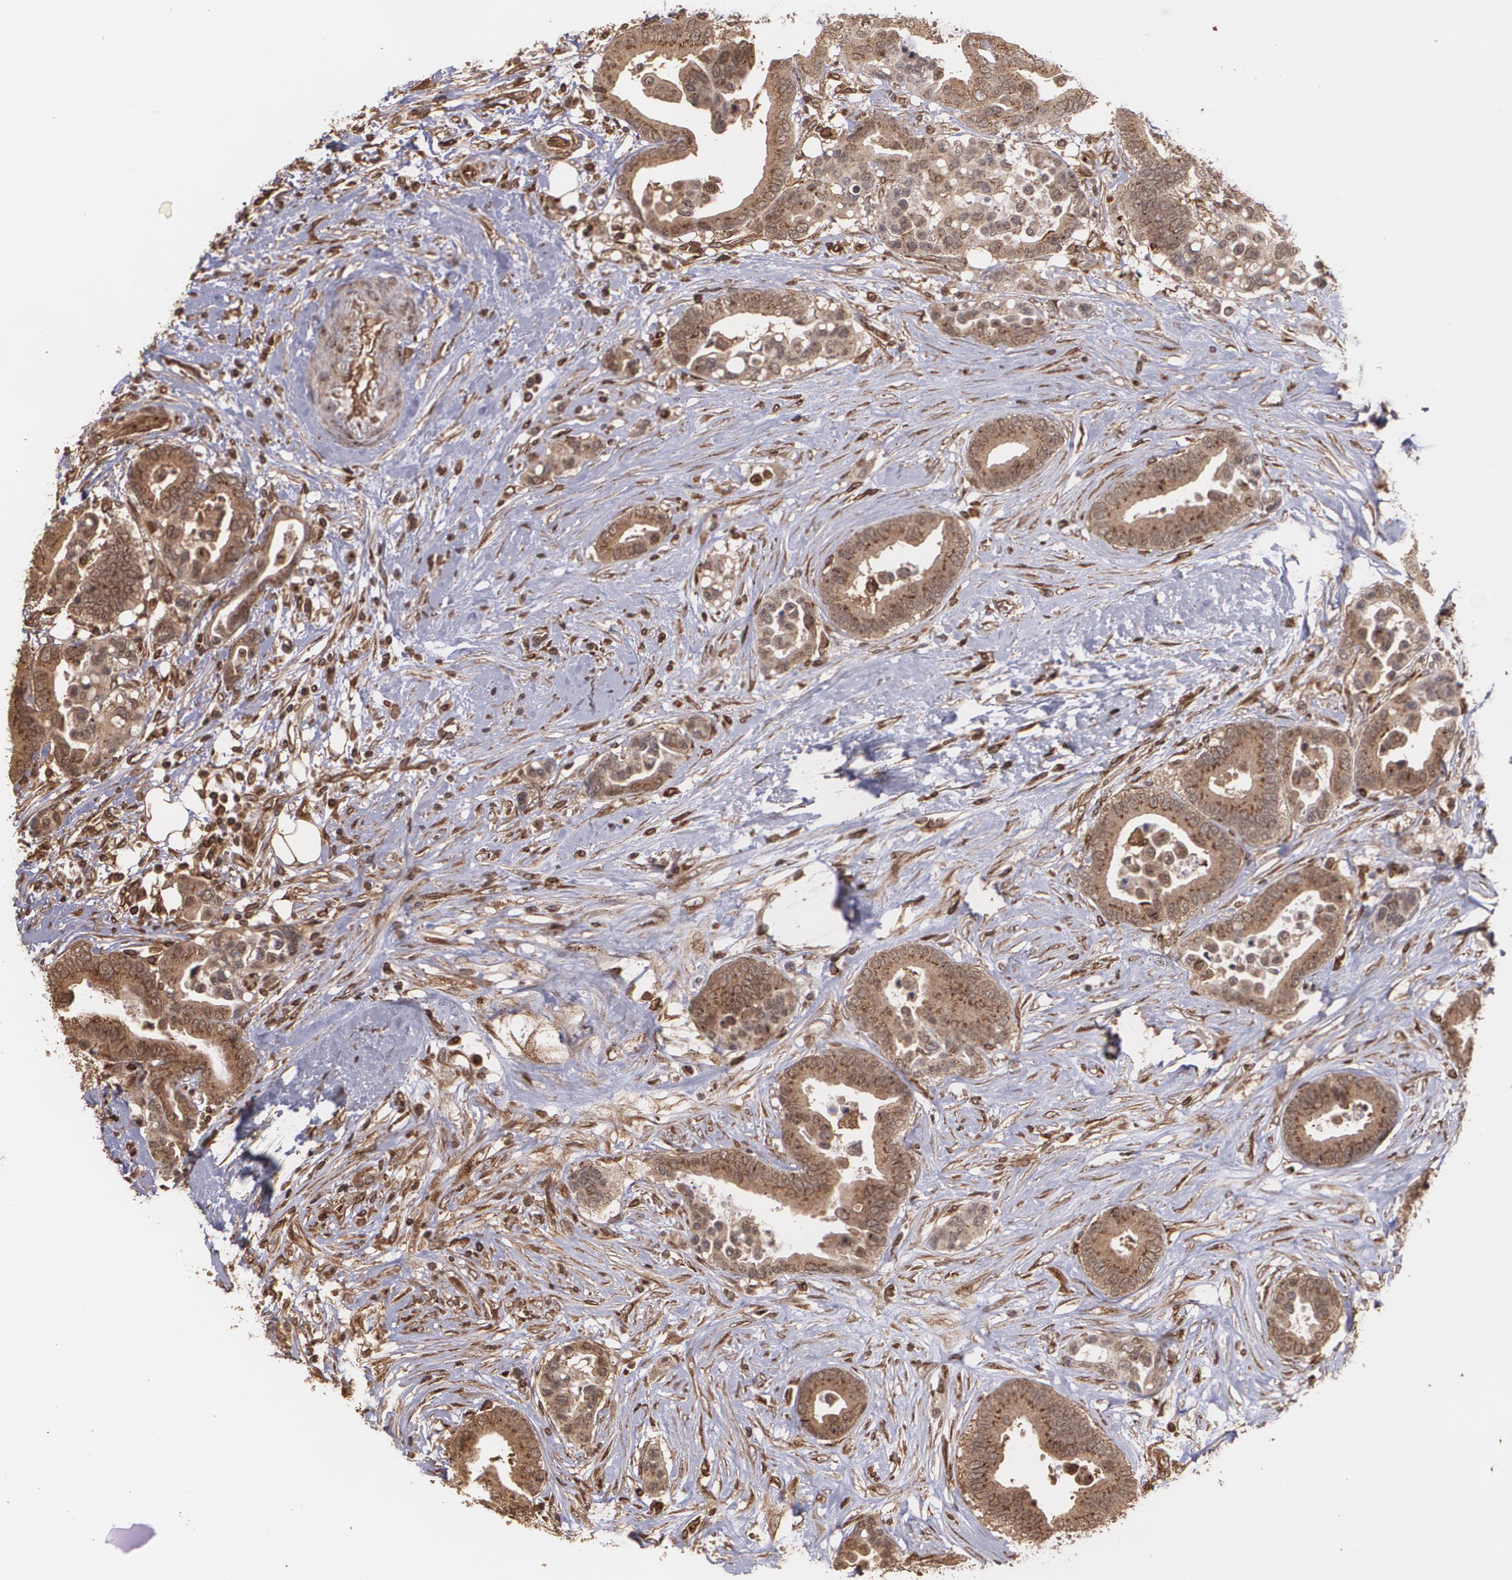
{"staining": {"intensity": "strong", "quantity": ">75%", "location": "cytoplasmic/membranous"}, "tissue": "colorectal cancer", "cell_type": "Tumor cells", "image_type": "cancer", "snomed": [{"axis": "morphology", "description": "Adenocarcinoma, NOS"}, {"axis": "topography", "description": "Colon"}], "caption": "This is a histology image of immunohistochemistry staining of colorectal cancer, which shows strong staining in the cytoplasmic/membranous of tumor cells.", "gene": "TRIP11", "patient": {"sex": "male", "age": 82}}